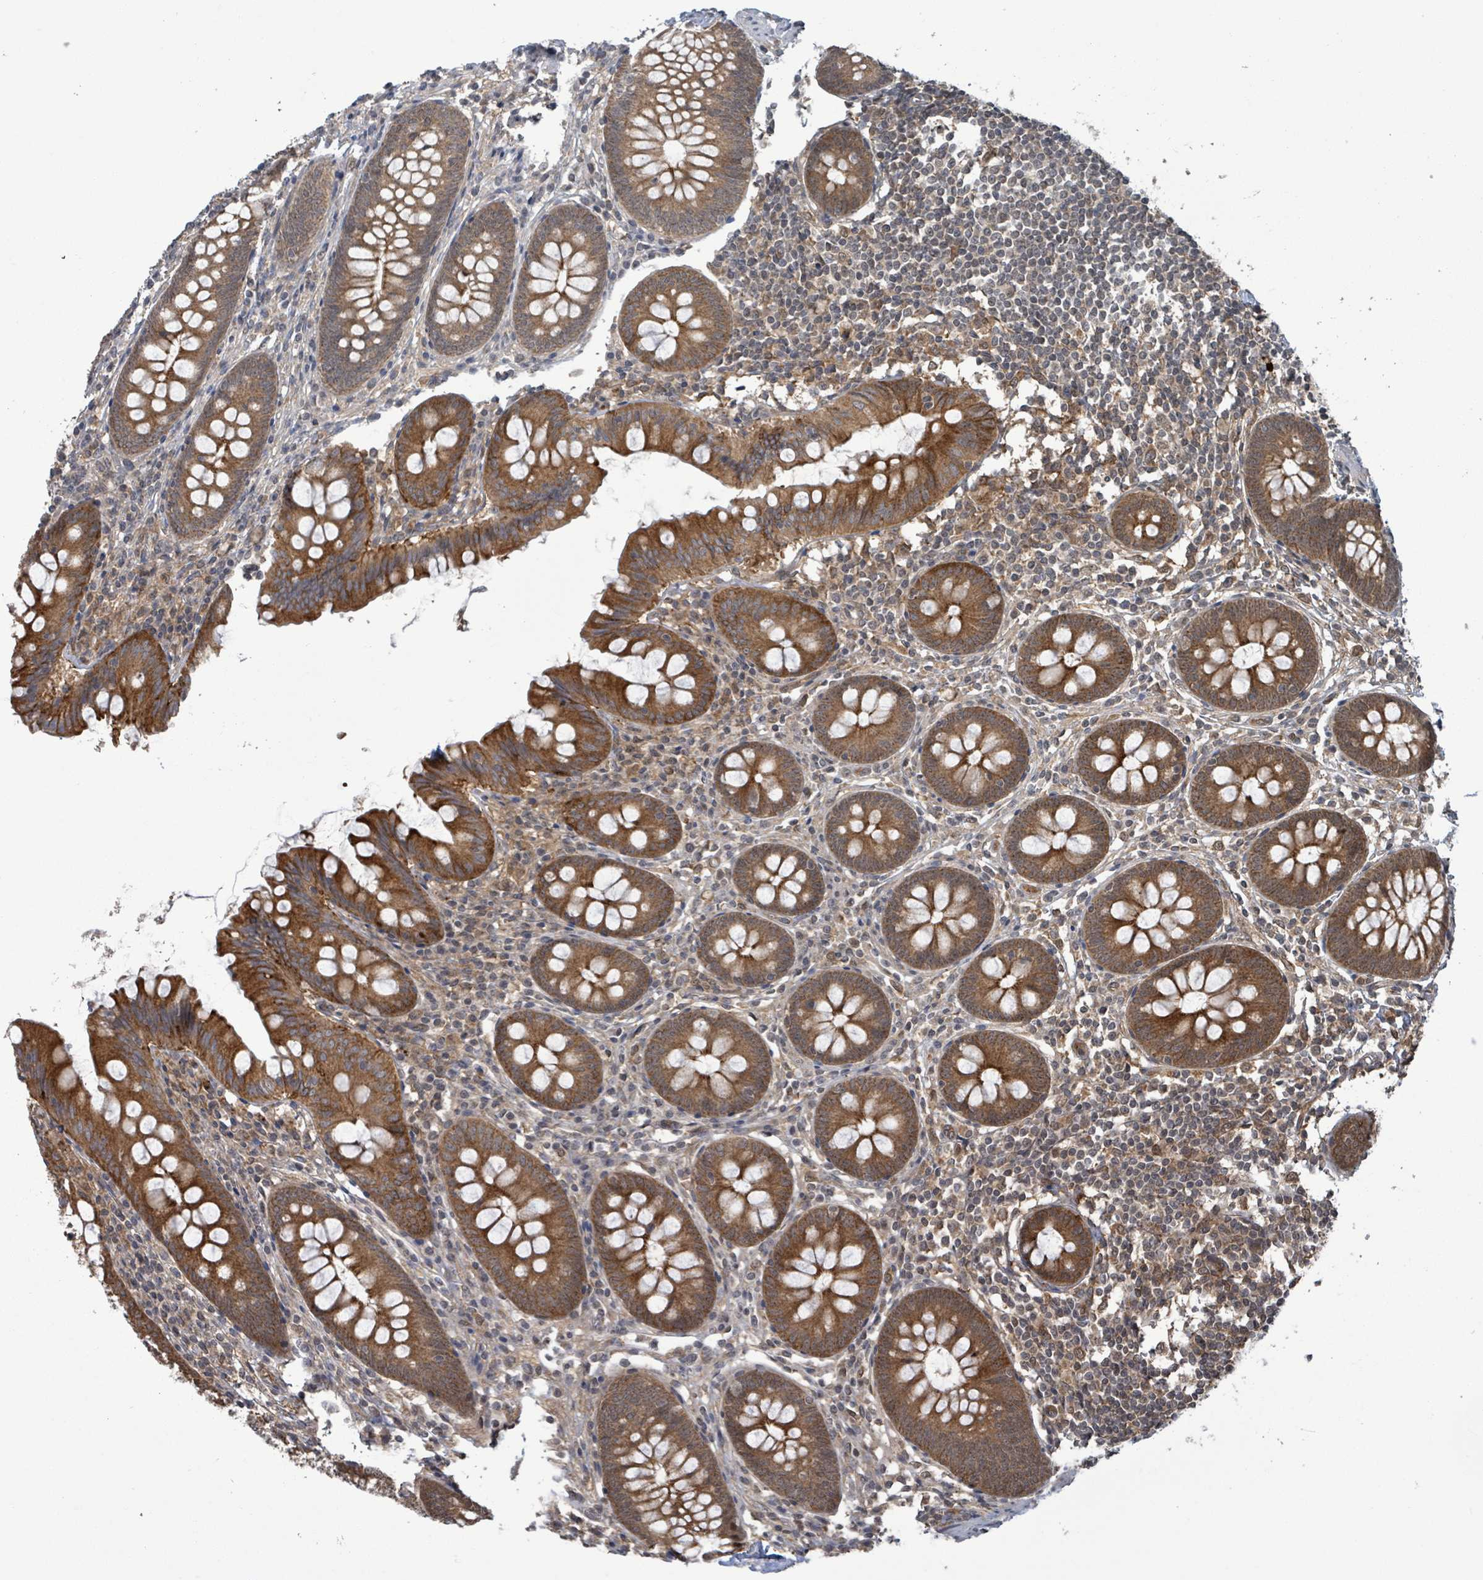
{"staining": {"intensity": "moderate", "quantity": ">75%", "location": "cytoplasmic/membranous"}, "tissue": "appendix", "cell_type": "Glandular cells", "image_type": "normal", "snomed": [{"axis": "morphology", "description": "Normal tissue, NOS"}, {"axis": "topography", "description": "Appendix"}], "caption": "Immunohistochemistry micrograph of unremarkable human appendix stained for a protein (brown), which shows medium levels of moderate cytoplasmic/membranous staining in approximately >75% of glandular cells.", "gene": "ENSG00000256500", "patient": {"sex": "female", "age": 51}}